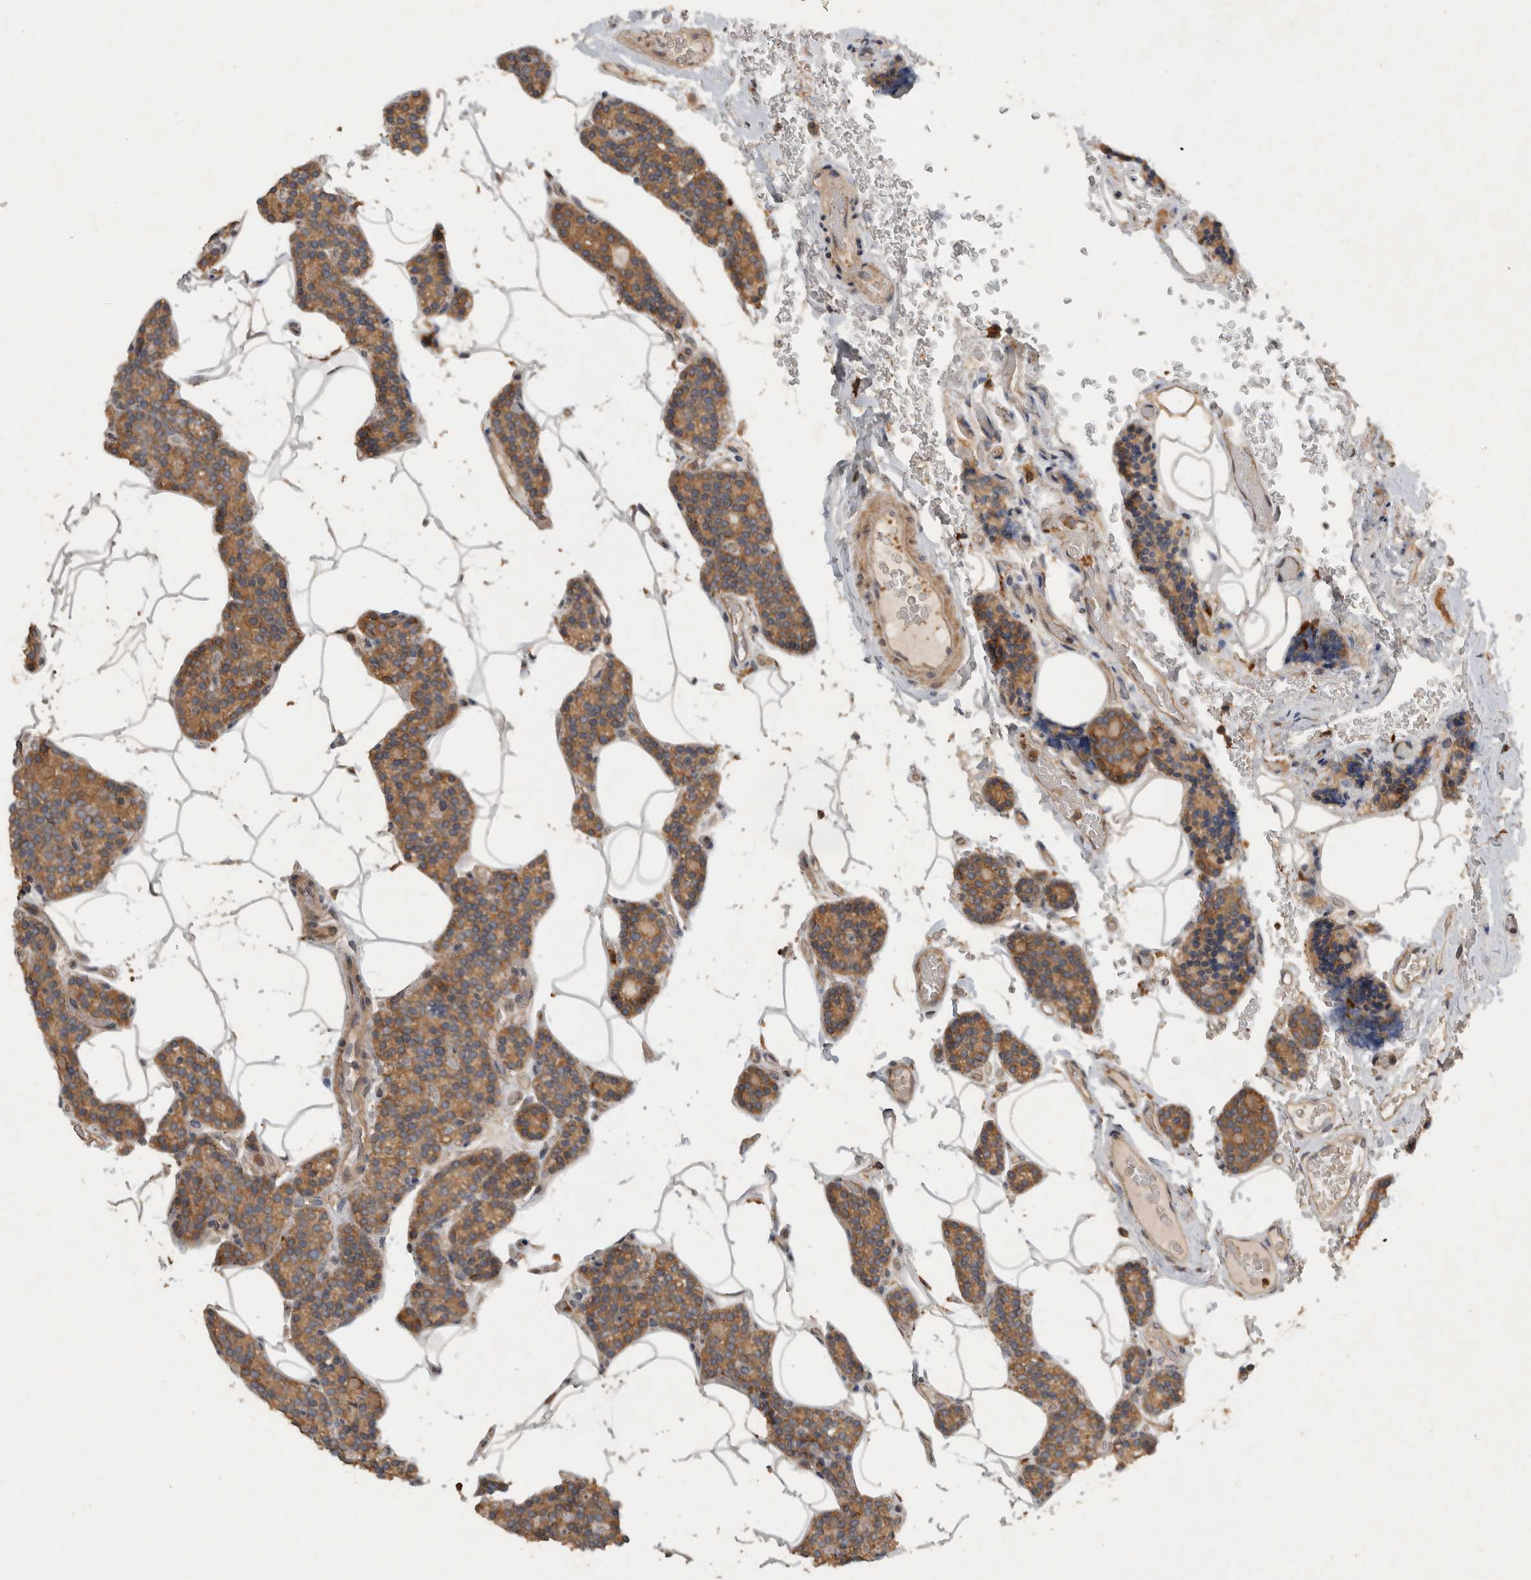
{"staining": {"intensity": "moderate", "quantity": ">75%", "location": "cytoplasmic/membranous"}, "tissue": "parathyroid gland", "cell_type": "Glandular cells", "image_type": "normal", "snomed": [{"axis": "morphology", "description": "Normal tissue, NOS"}, {"axis": "topography", "description": "Parathyroid gland"}], "caption": "IHC photomicrograph of benign human parathyroid gland stained for a protein (brown), which shows medium levels of moderate cytoplasmic/membranous expression in approximately >75% of glandular cells.", "gene": "VEPH1", "patient": {"sex": "male", "age": 52}}